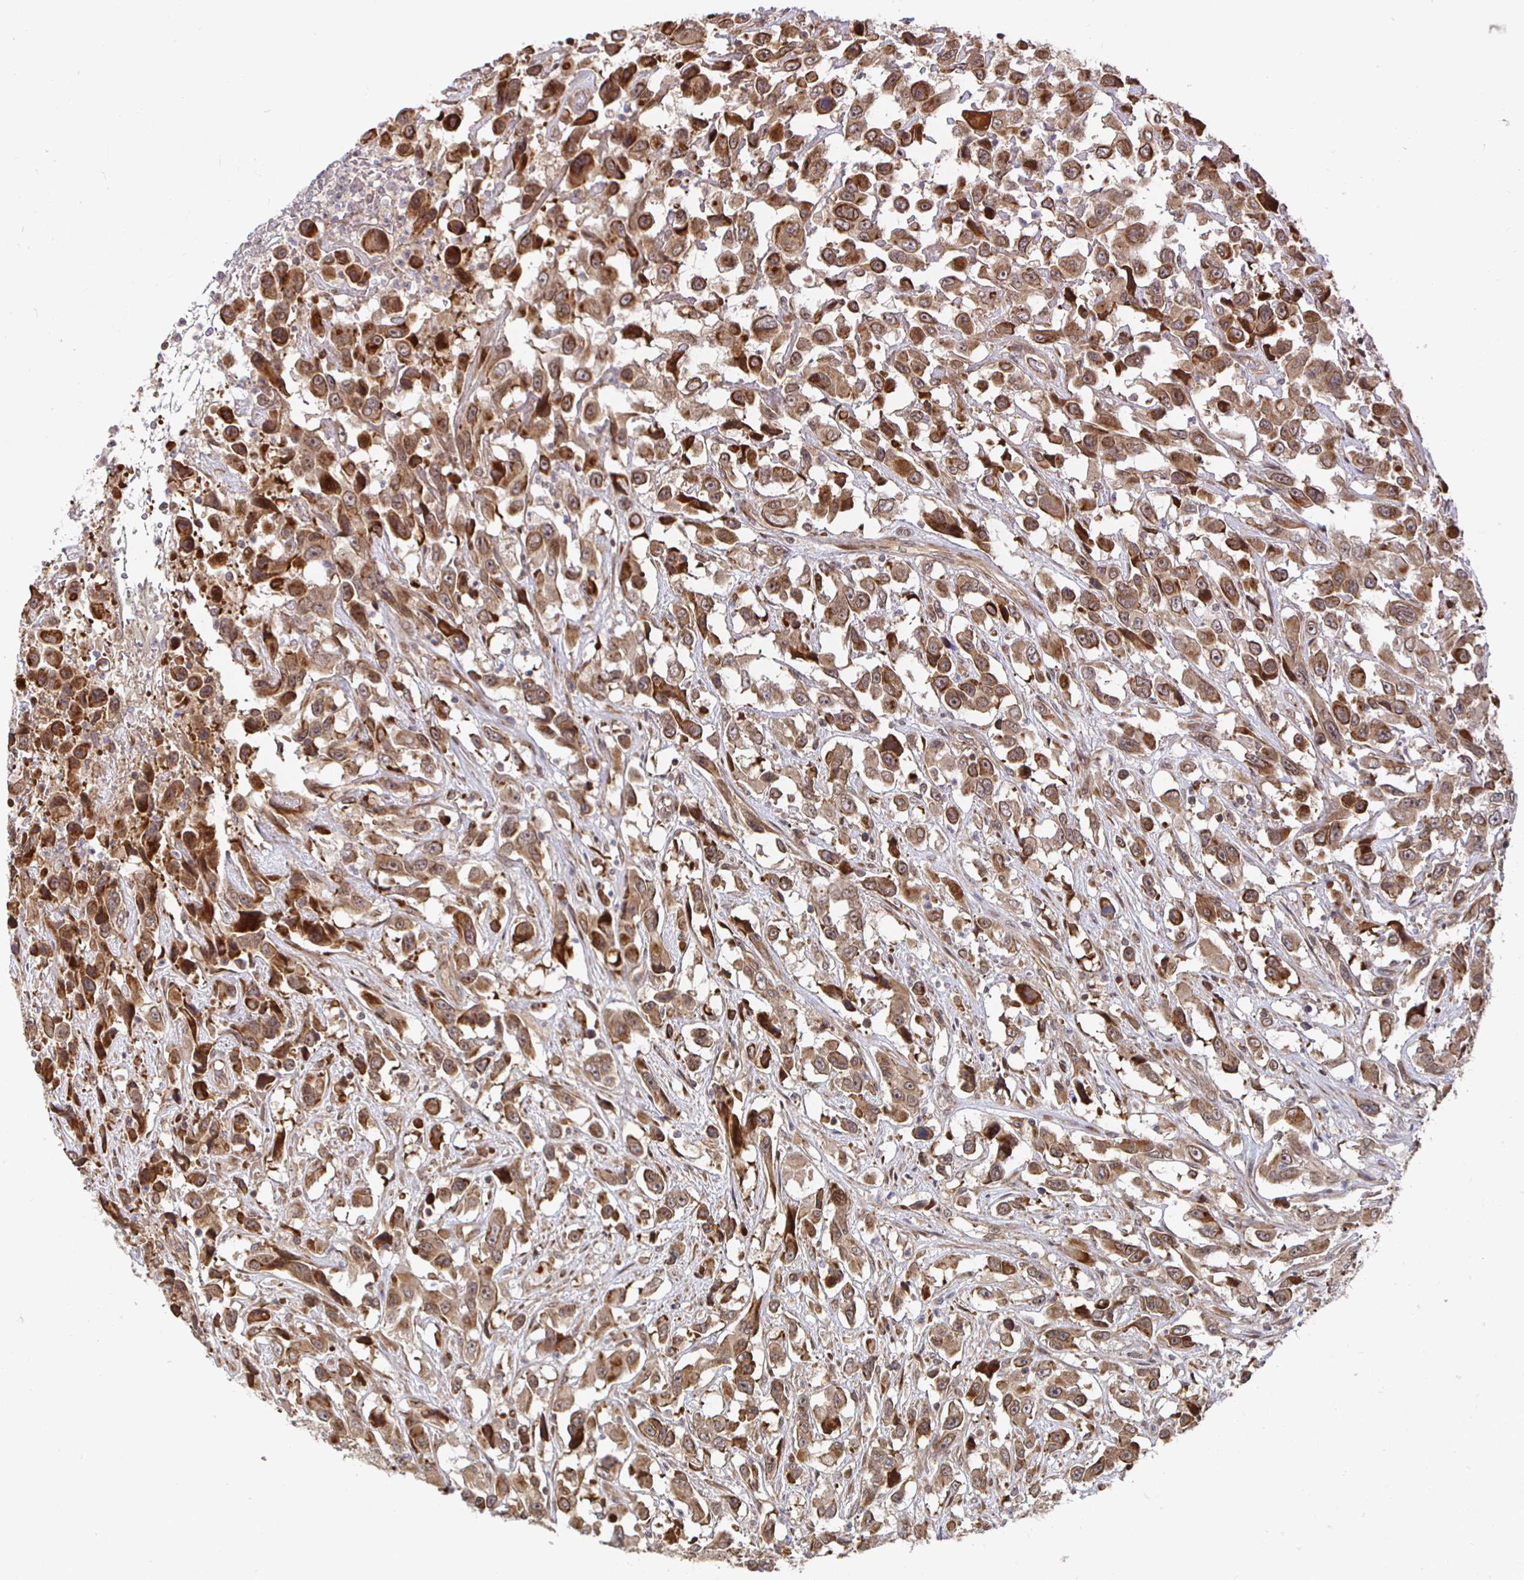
{"staining": {"intensity": "strong", "quantity": ">75%", "location": "cytoplasmic/membranous"}, "tissue": "urothelial cancer", "cell_type": "Tumor cells", "image_type": "cancer", "snomed": [{"axis": "morphology", "description": "Urothelial carcinoma, High grade"}, {"axis": "topography", "description": "Urinary bladder"}], "caption": "There is high levels of strong cytoplasmic/membranous staining in tumor cells of urothelial cancer, as demonstrated by immunohistochemical staining (brown color).", "gene": "TBKBP1", "patient": {"sex": "male", "age": 53}}